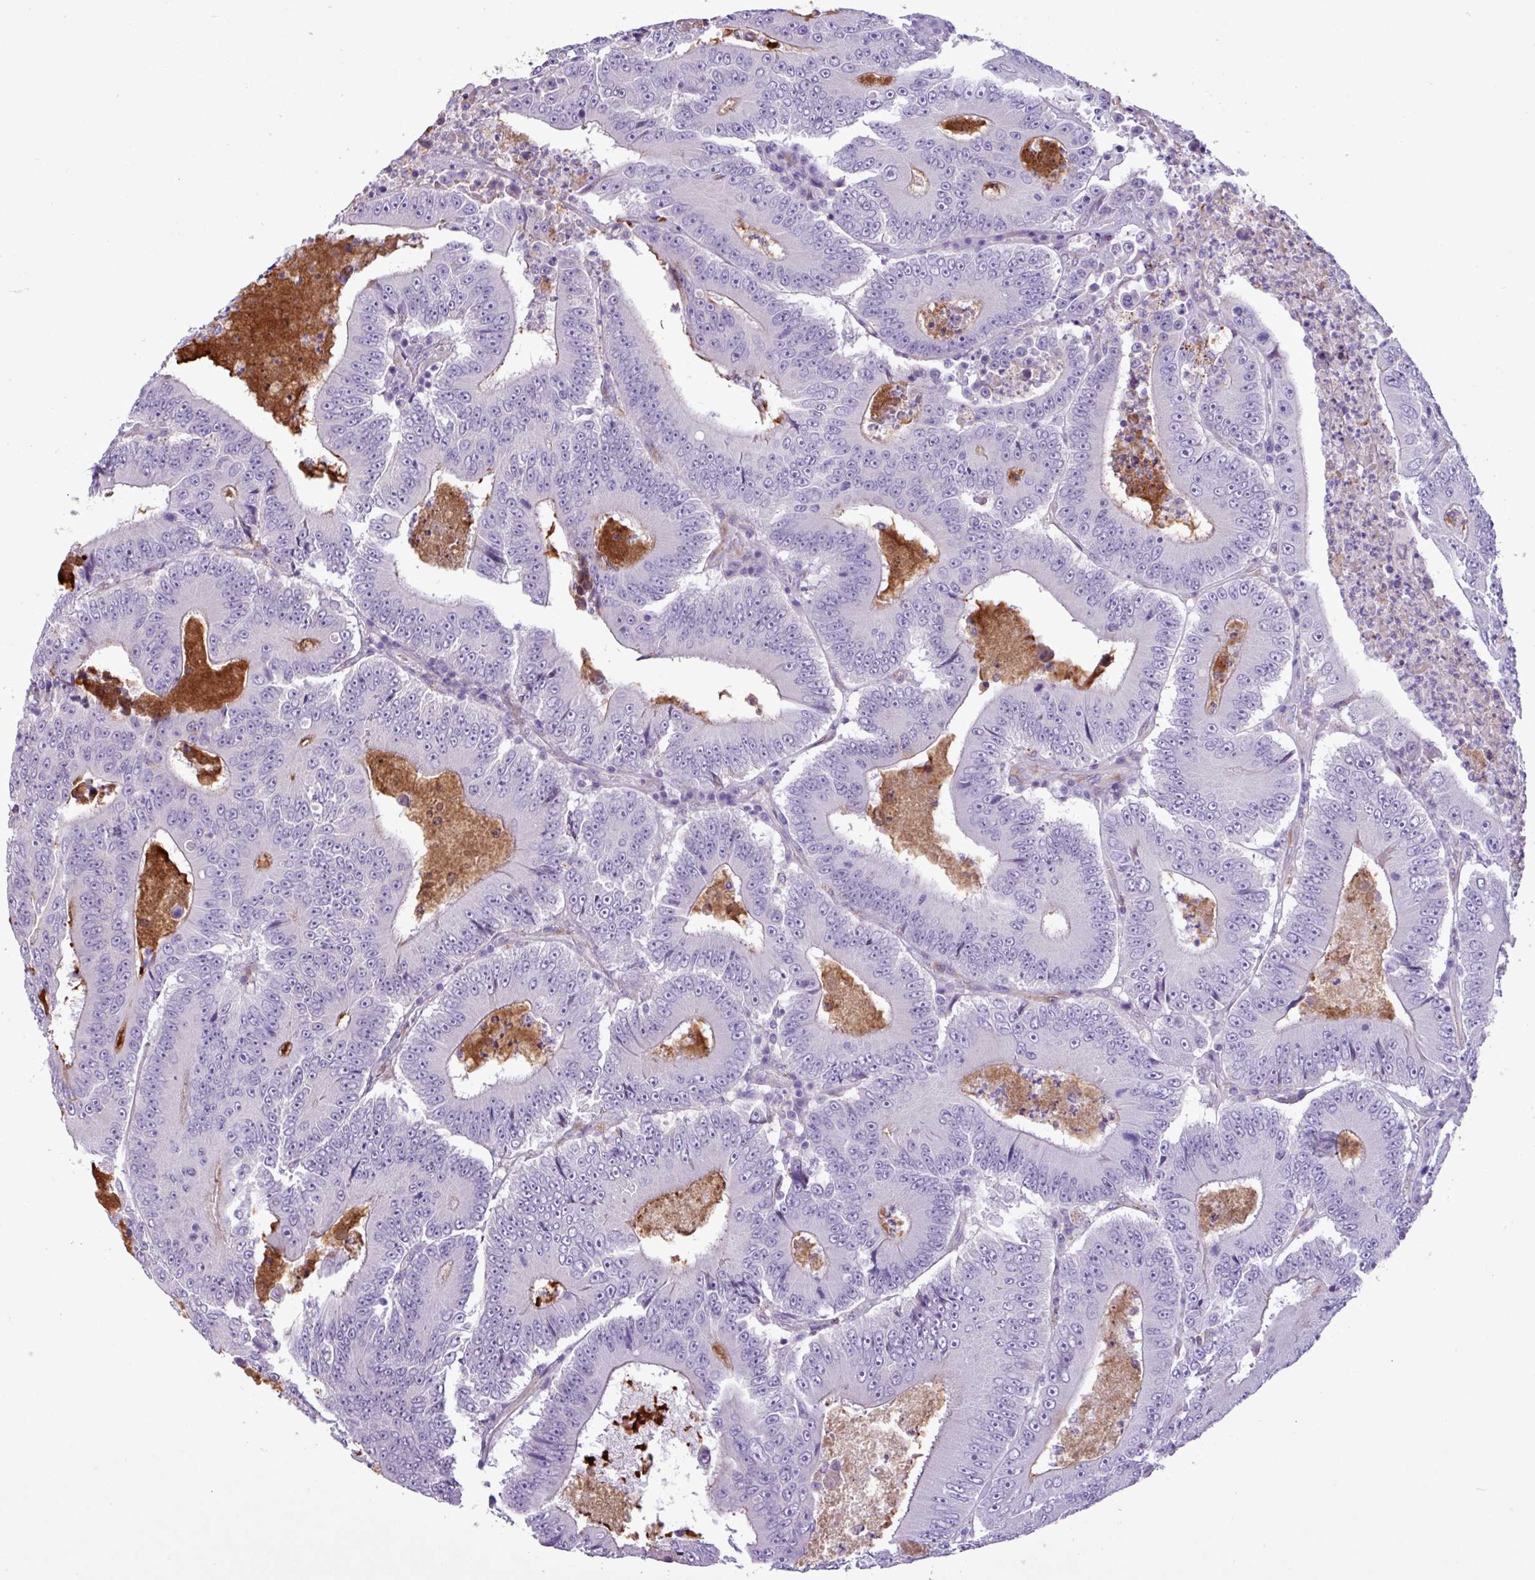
{"staining": {"intensity": "negative", "quantity": "none", "location": "none"}, "tissue": "colorectal cancer", "cell_type": "Tumor cells", "image_type": "cancer", "snomed": [{"axis": "morphology", "description": "Adenocarcinoma, NOS"}, {"axis": "topography", "description": "Colon"}], "caption": "Tumor cells show no significant staining in colorectal cancer (adenocarcinoma). The staining was performed using DAB to visualize the protein expression in brown, while the nuclei were stained in blue with hematoxylin (Magnification: 20x).", "gene": "CD248", "patient": {"sex": "male", "age": 83}}